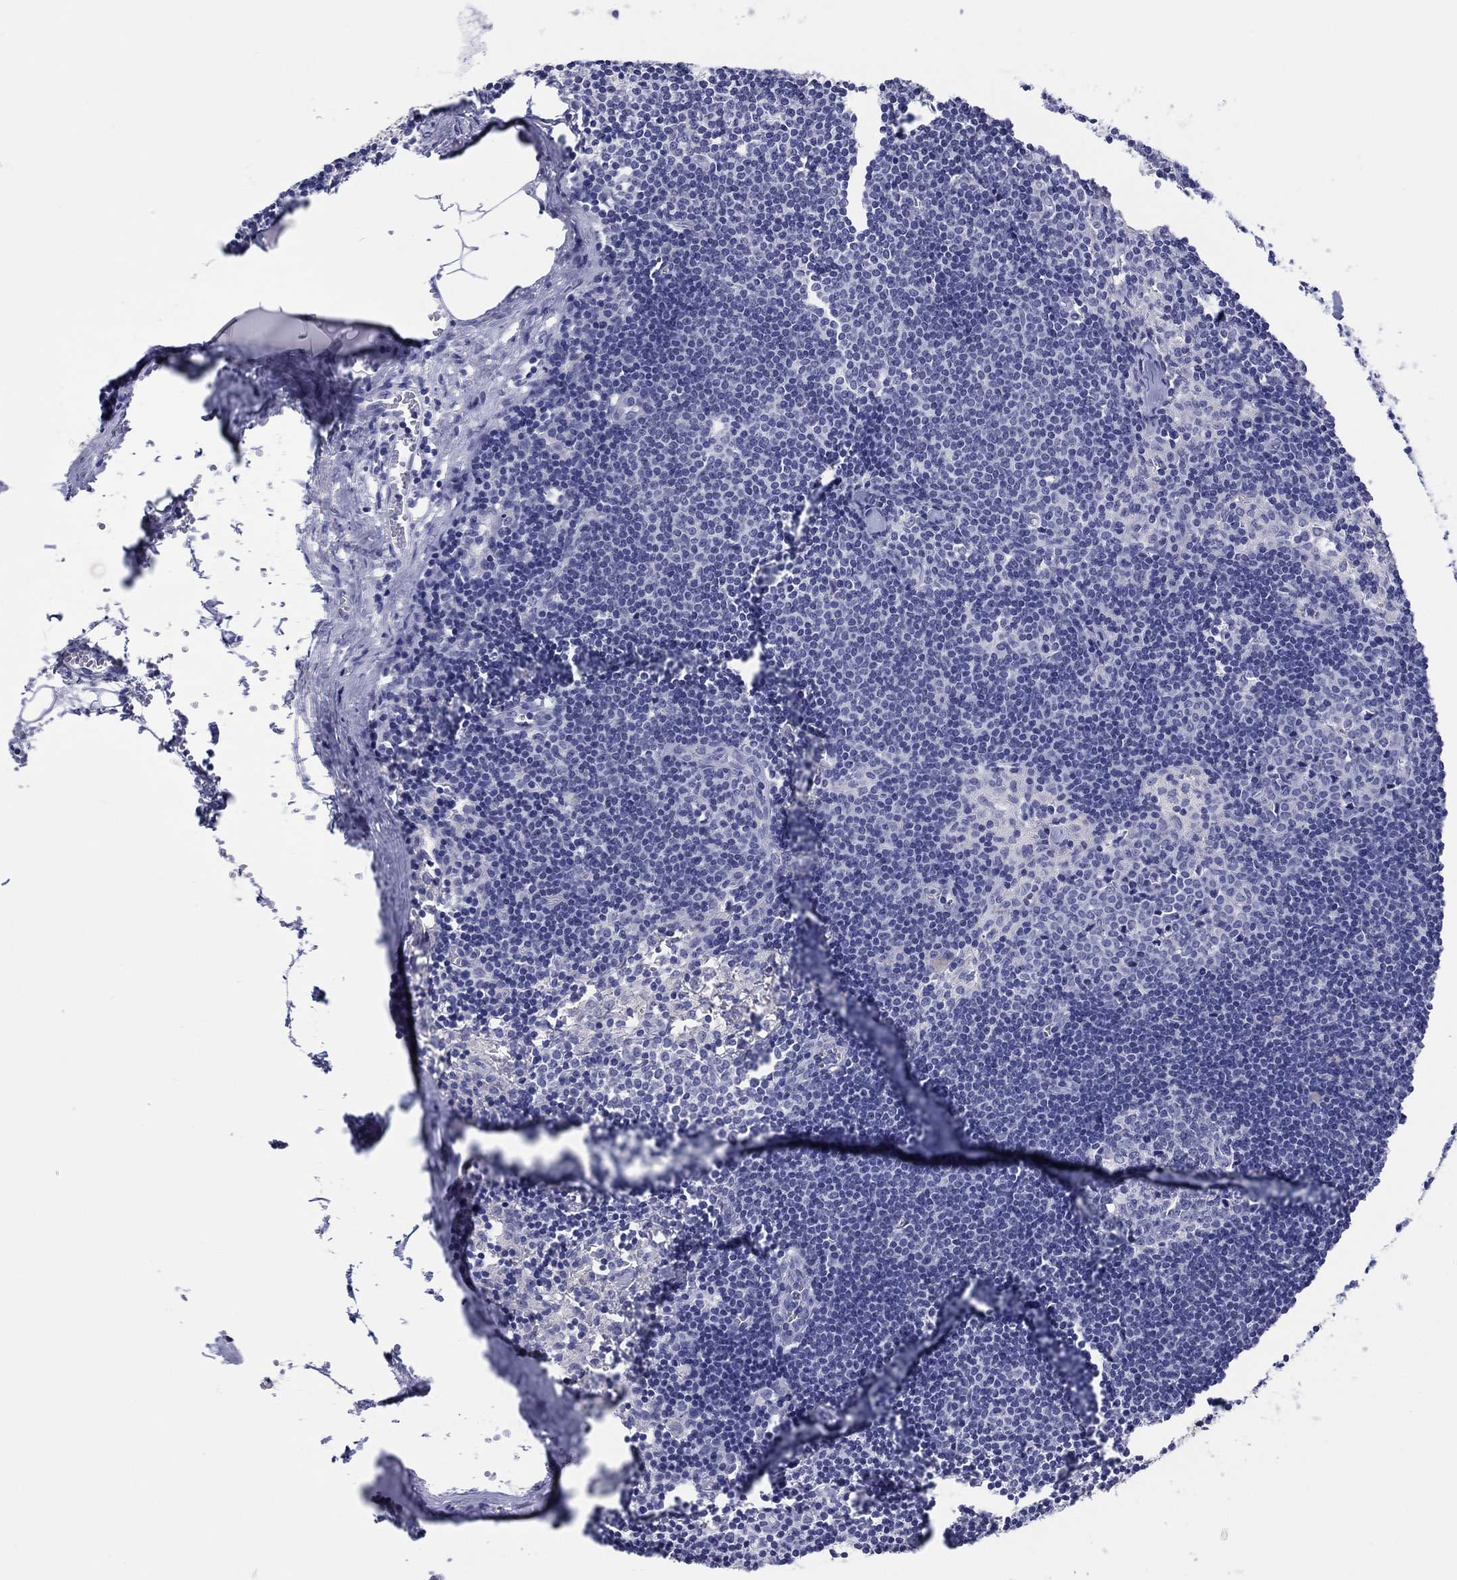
{"staining": {"intensity": "negative", "quantity": "none", "location": "none"}, "tissue": "lymph node", "cell_type": "Germinal center cells", "image_type": "normal", "snomed": [{"axis": "morphology", "description": "Normal tissue, NOS"}, {"axis": "topography", "description": "Lymph node"}], "caption": "An immunohistochemistry (IHC) histopathology image of unremarkable lymph node is shown. There is no staining in germinal center cells of lymph node.", "gene": "ERICH3", "patient": {"sex": "female", "age": 52}}